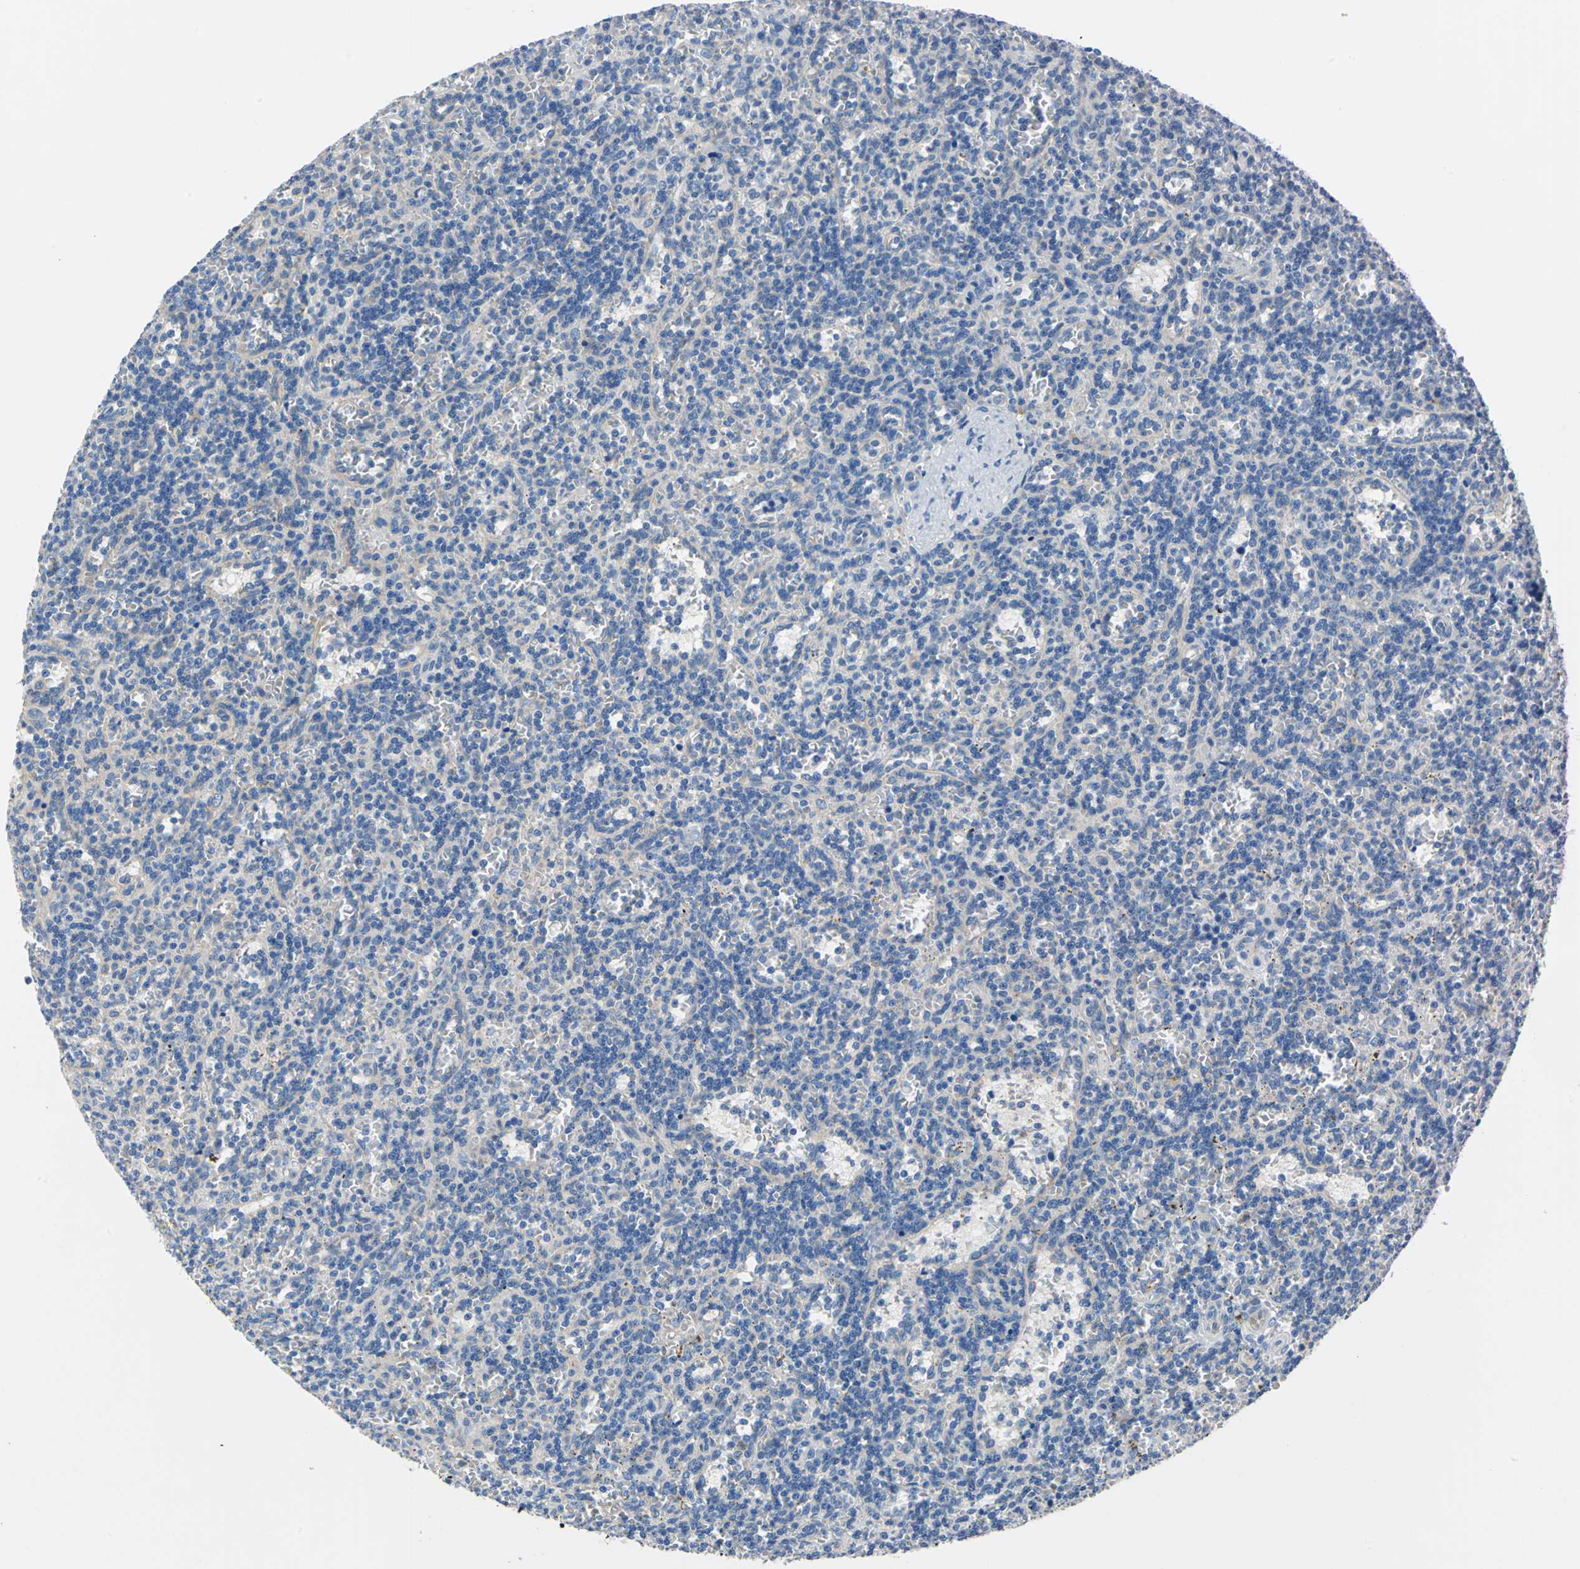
{"staining": {"intensity": "negative", "quantity": "none", "location": "none"}, "tissue": "lymphoma", "cell_type": "Tumor cells", "image_type": "cancer", "snomed": [{"axis": "morphology", "description": "Malignant lymphoma, non-Hodgkin's type, Low grade"}, {"axis": "topography", "description": "Spleen"}], "caption": "Immunohistochemistry of human low-grade malignant lymphoma, non-Hodgkin's type reveals no positivity in tumor cells.", "gene": "TRIM25", "patient": {"sex": "male", "age": 73}}